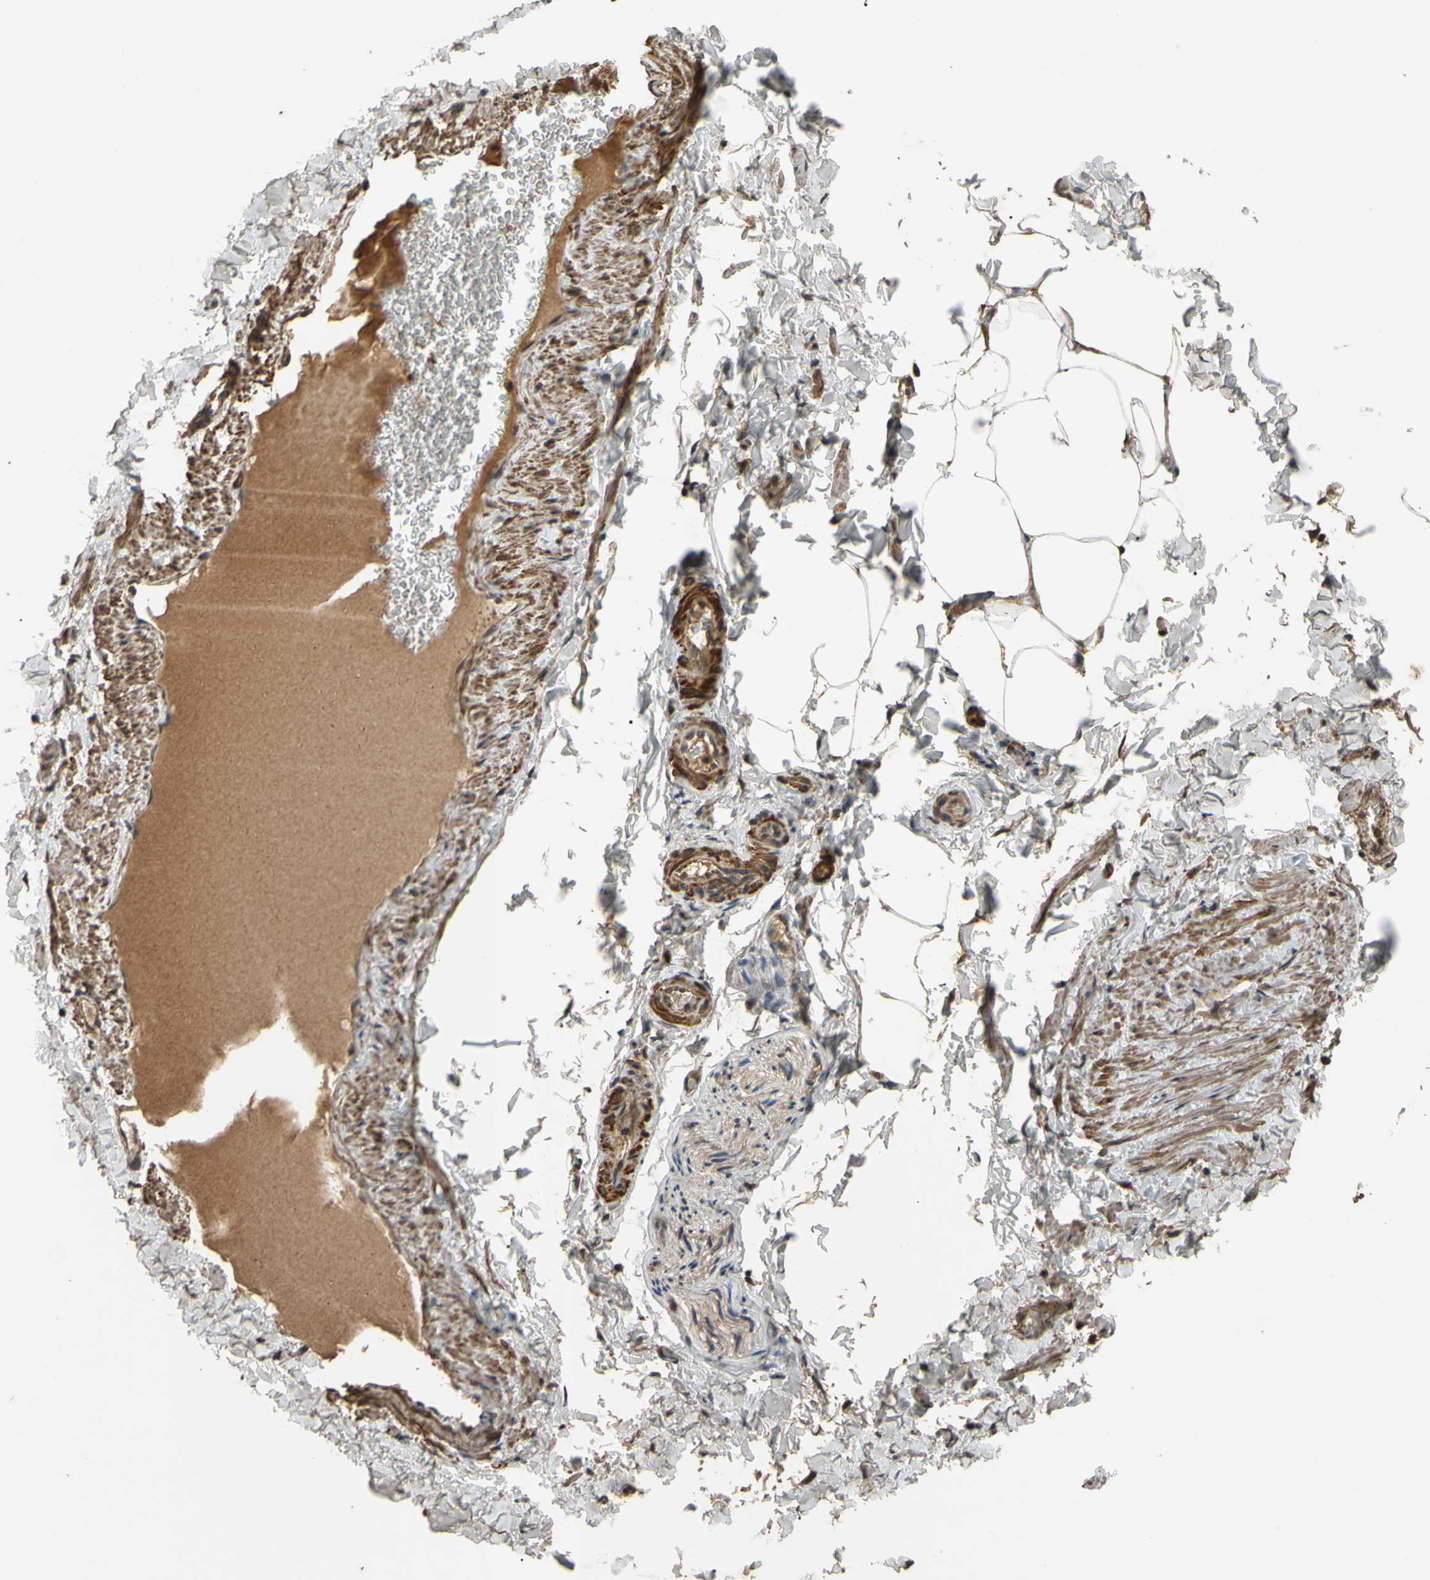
{"staining": {"intensity": "strong", "quantity": ">75%", "location": "cytoplasmic/membranous"}, "tissue": "adipose tissue", "cell_type": "Adipocytes", "image_type": "normal", "snomed": [{"axis": "morphology", "description": "Normal tissue, NOS"}, {"axis": "topography", "description": "Vascular tissue"}], "caption": "Immunohistochemical staining of unremarkable adipose tissue reveals strong cytoplasmic/membranous protein staining in about >75% of adipocytes. (DAB (3,3'-diaminobenzidine) = brown stain, brightfield microscopy at high magnification).", "gene": "PARD6A", "patient": {"sex": "male", "age": 41}}